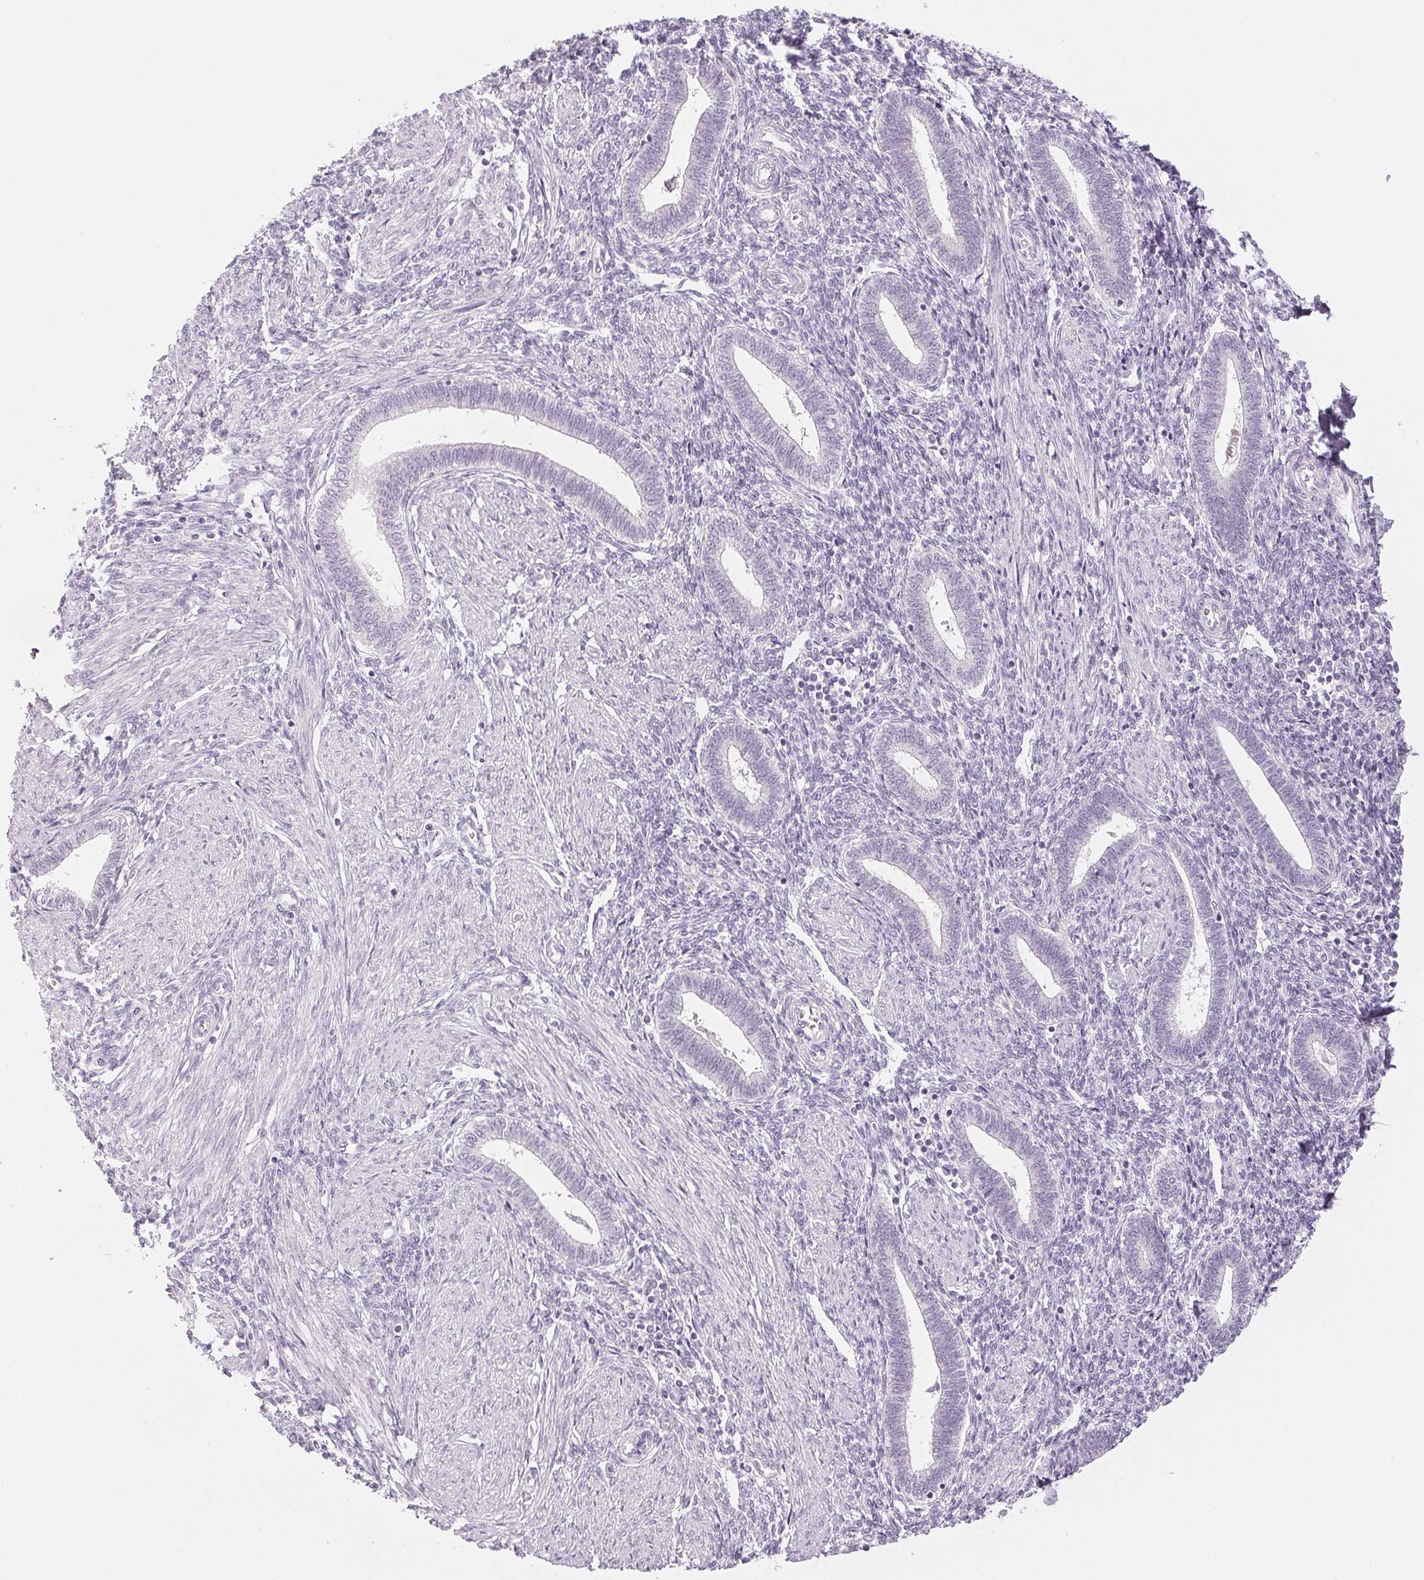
{"staining": {"intensity": "negative", "quantity": "none", "location": "none"}, "tissue": "endometrium", "cell_type": "Cells in endometrial stroma", "image_type": "normal", "snomed": [{"axis": "morphology", "description": "Normal tissue, NOS"}, {"axis": "topography", "description": "Endometrium"}], "caption": "The photomicrograph displays no staining of cells in endometrial stroma in normal endometrium.", "gene": "EHHADH", "patient": {"sex": "female", "age": 42}}